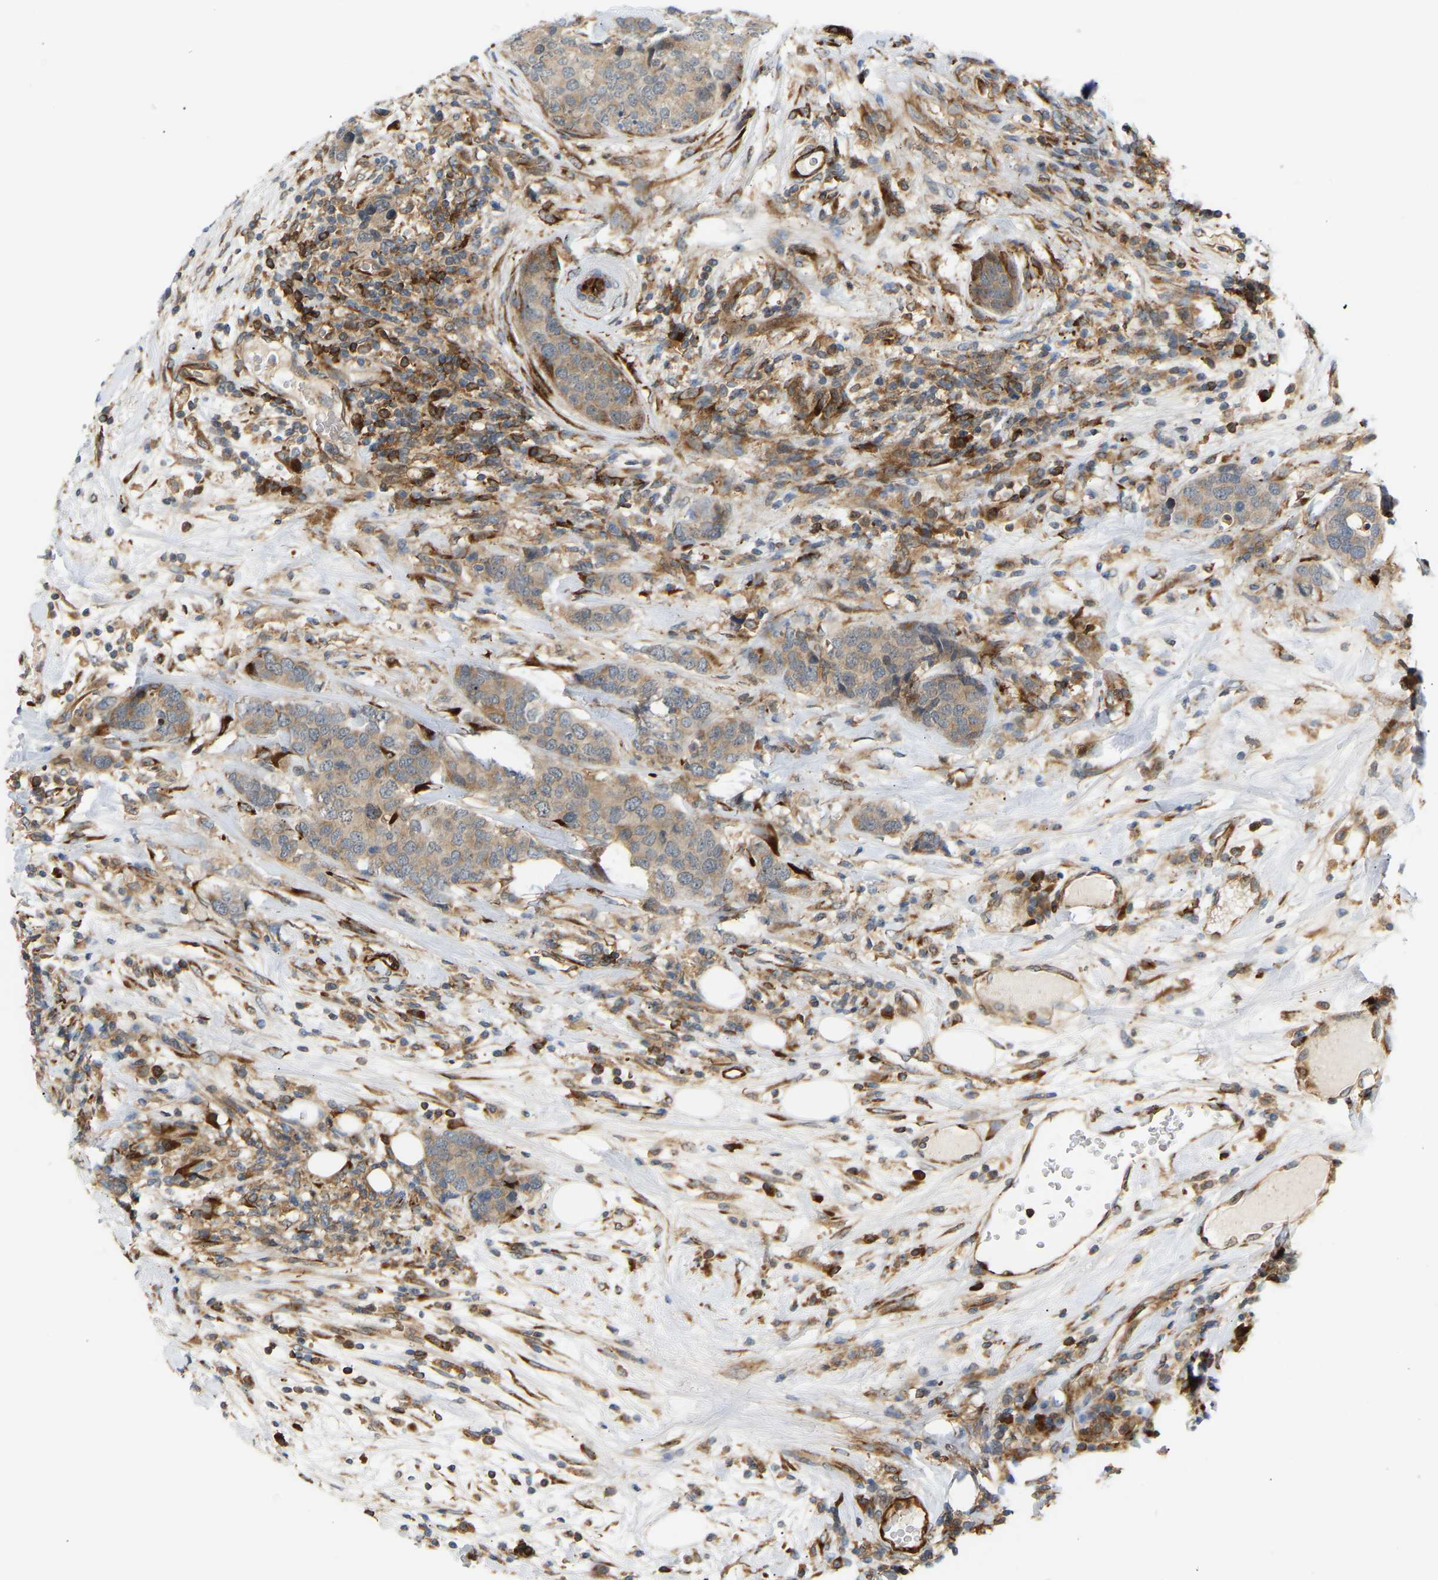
{"staining": {"intensity": "weak", "quantity": "25%-75%", "location": "cytoplasmic/membranous"}, "tissue": "breast cancer", "cell_type": "Tumor cells", "image_type": "cancer", "snomed": [{"axis": "morphology", "description": "Lobular carcinoma"}, {"axis": "topography", "description": "Breast"}], "caption": "Breast cancer (lobular carcinoma) was stained to show a protein in brown. There is low levels of weak cytoplasmic/membranous positivity in about 25%-75% of tumor cells.", "gene": "PLCG2", "patient": {"sex": "female", "age": 59}}